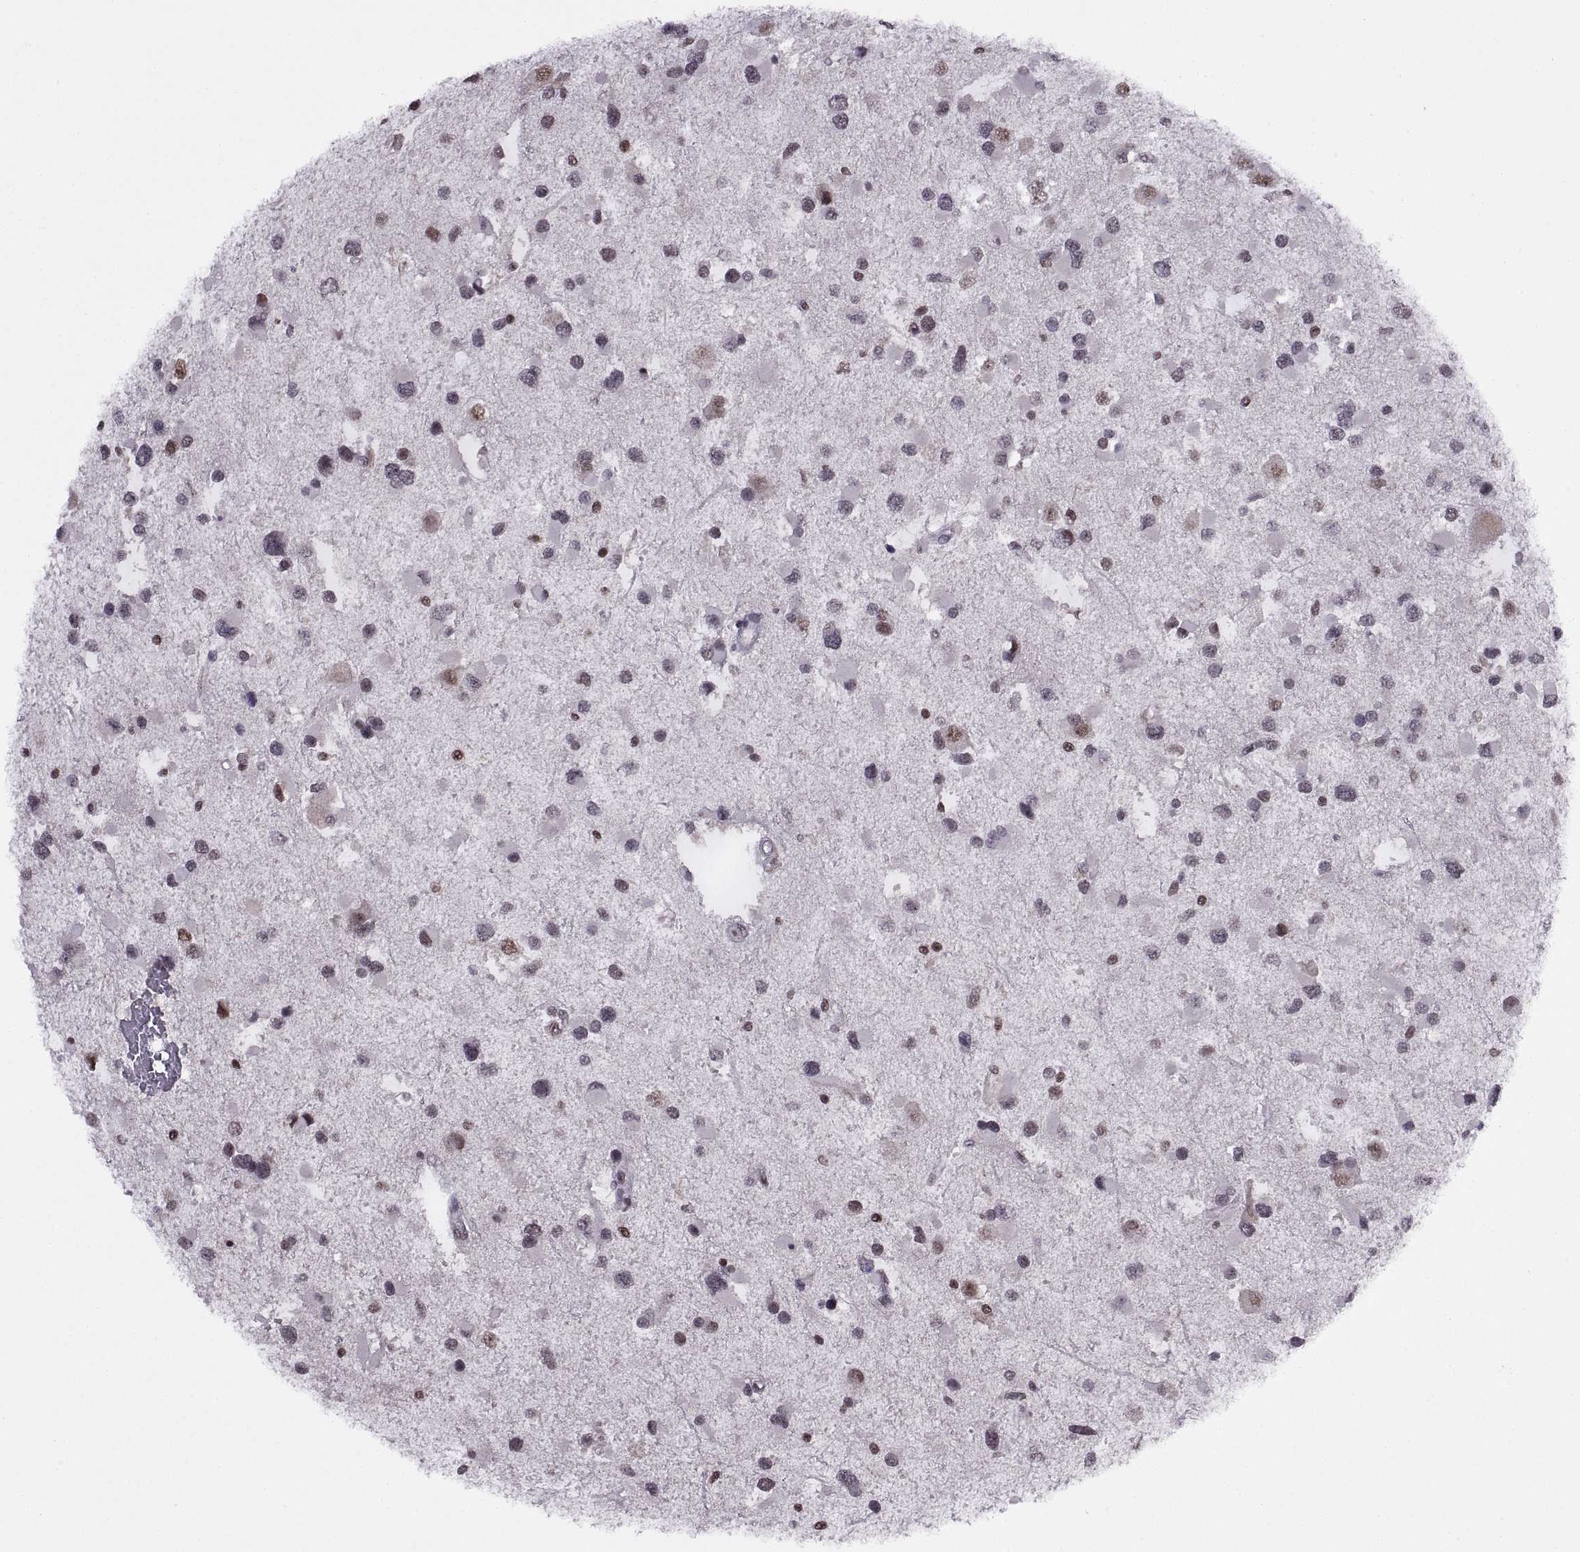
{"staining": {"intensity": "negative", "quantity": "none", "location": "none"}, "tissue": "glioma", "cell_type": "Tumor cells", "image_type": "cancer", "snomed": [{"axis": "morphology", "description": "Glioma, malignant, Low grade"}, {"axis": "topography", "description": "Brain"}], "caption": "High power microscopy photomicrograph of an immunohistochemistry photomicrograph of malignant glioma (low-grade), revealing no significant expression in tumor cells.", "gene": "INTS3", "patient": {"sex": "female", "age": 32}}